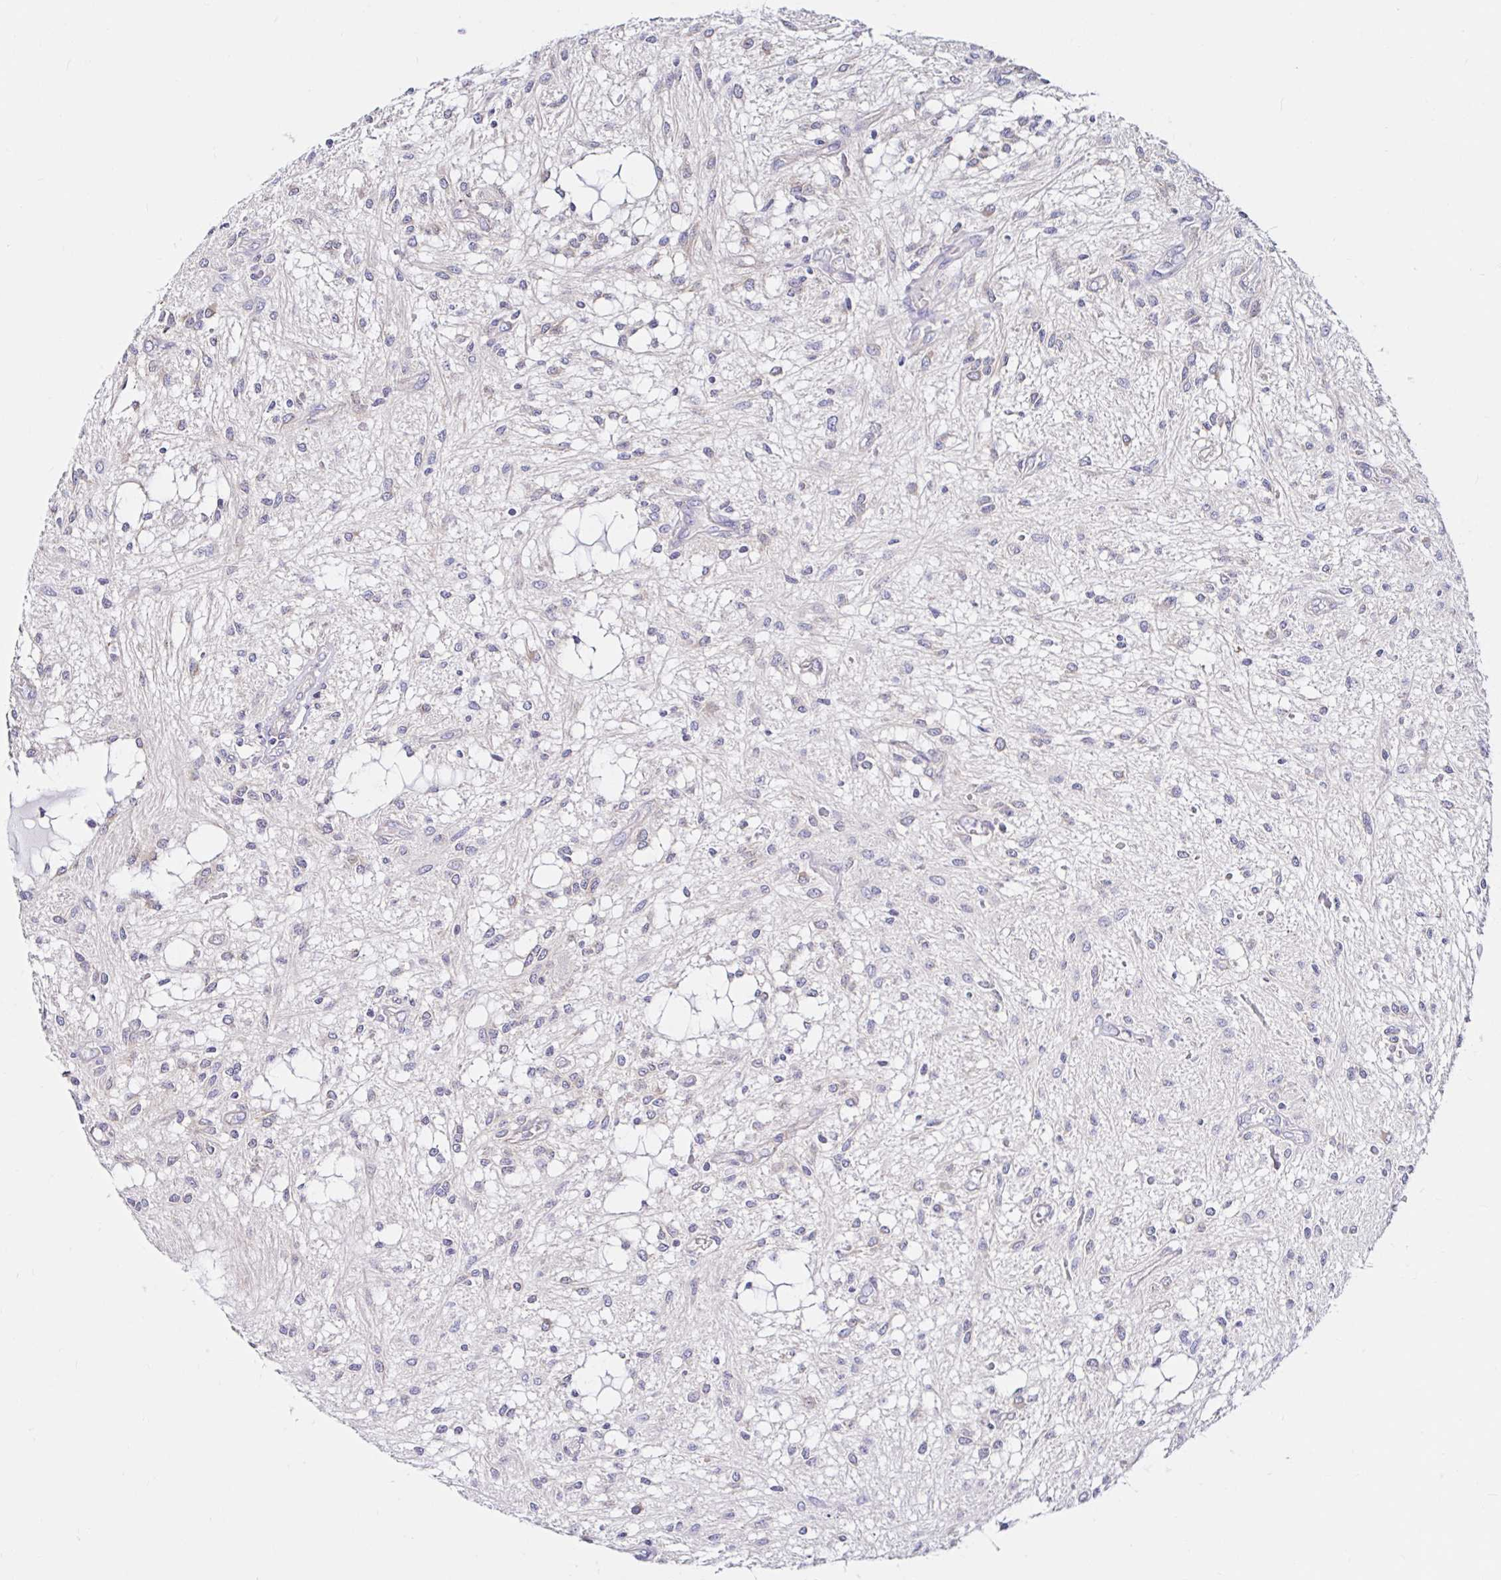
{"staining": {"intensity": "negative", "quantity": "none", "location": "none"}, "tissue": "glioma", "cell_type": "Tumor cells", "image_type": "cancer", "snomed": [{"axis": "morphology", "description": "Glioma, malignant, Low grade"}, {"axis": "topography", "description": "Cerebellum"}], "caption": "This image is of glioma stained with IHC to label a protein in brown with the nuclei are counter-stained blue. There is no positivity in tumor cells.", "gene": "VSIG2", "patient": {"sex": "female", "age": 14}}